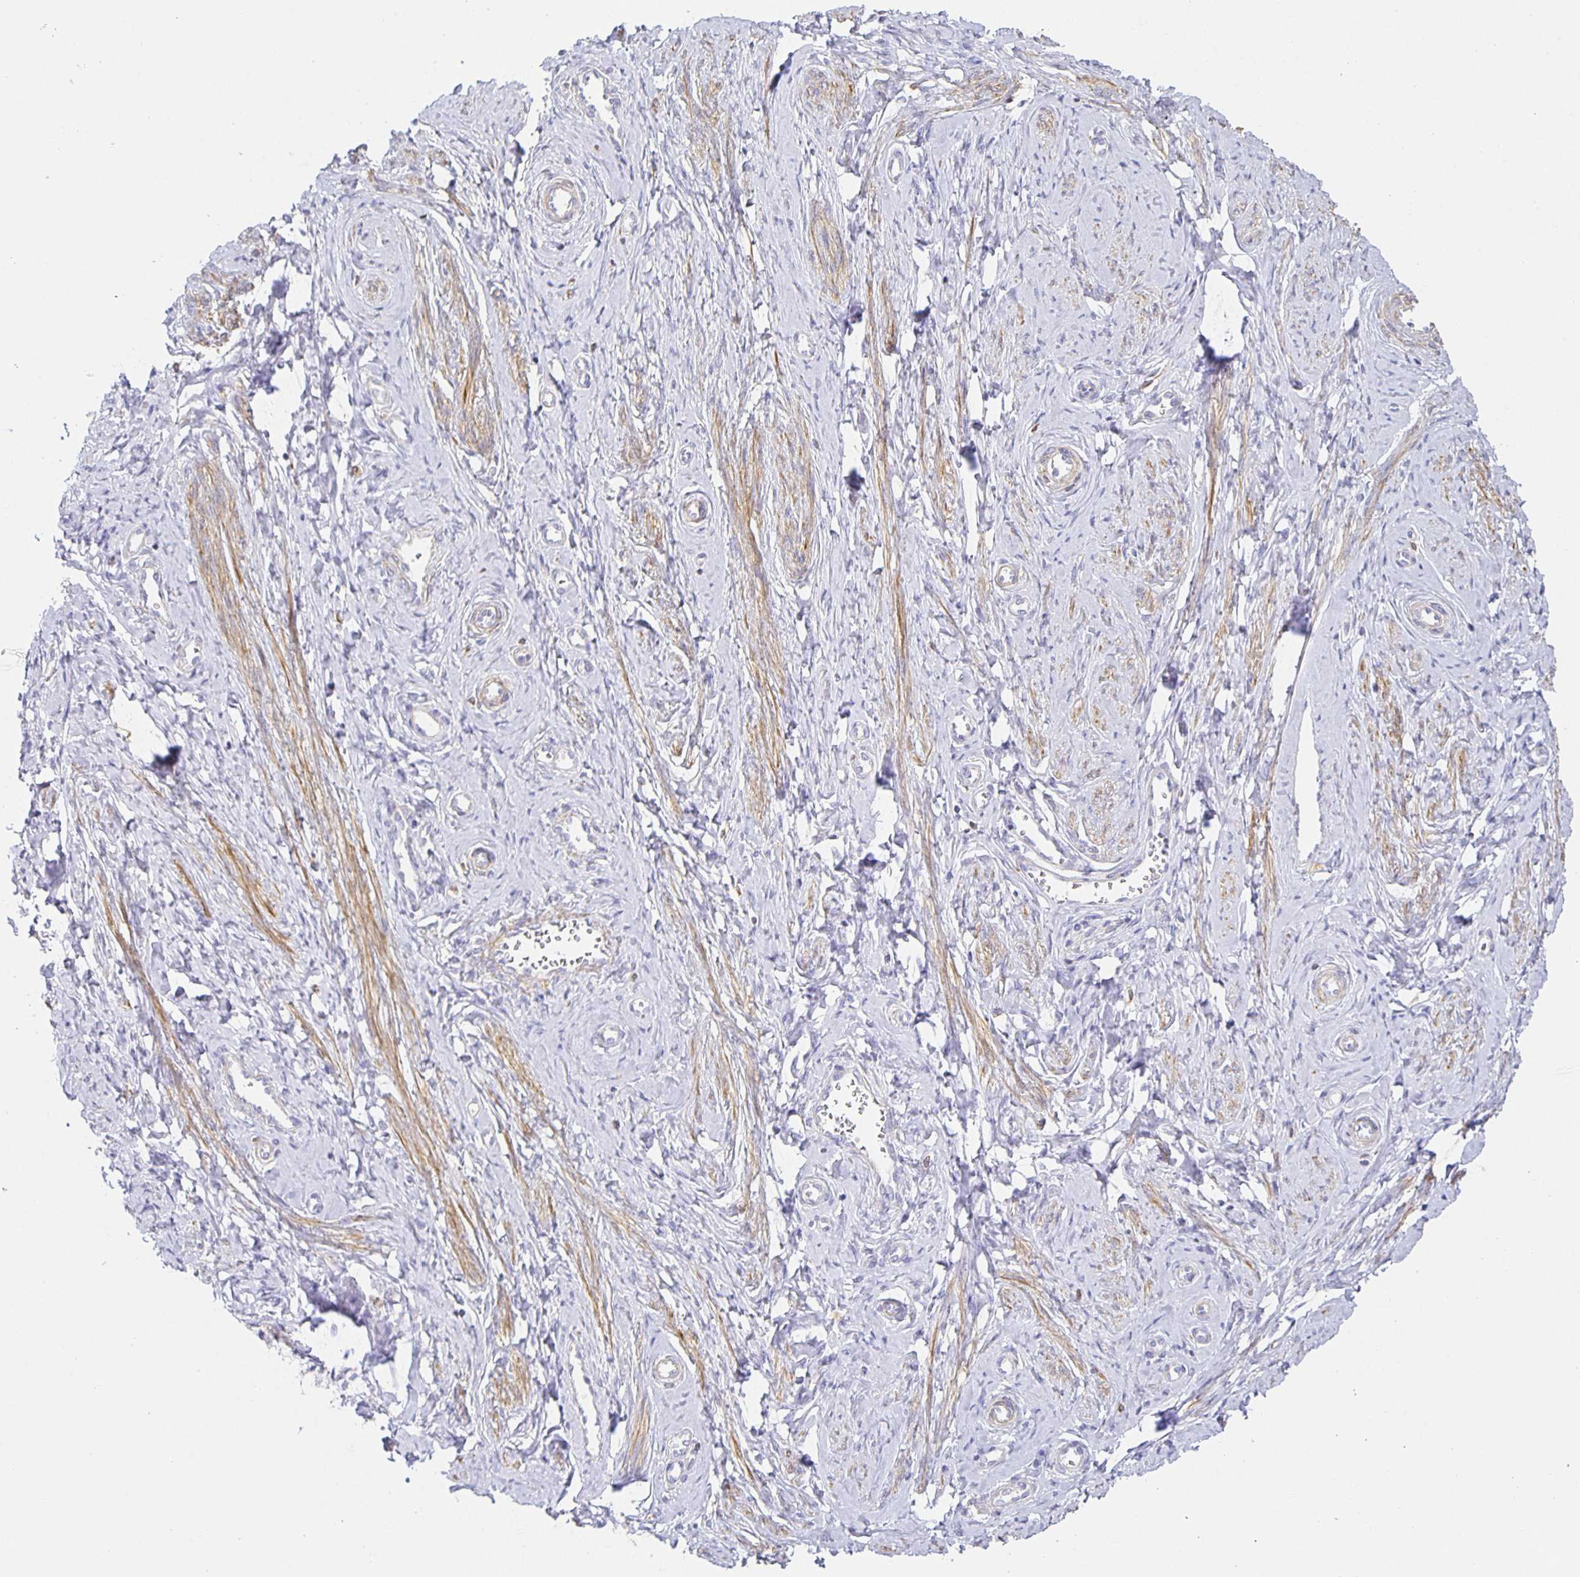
{"staining": {"intensity": "weak", "quantity": "25%-75%", "location": "cytoplasmic/membranous"}, "tissue": "cervix", "cell_type": "Glandular cells", "image_type": "normal", "snomed": [{"axis": "morphology", "description": "Normal tissue, NOS"}, {"axis": "topography", "description": "Cervix"}], "caption": "IHC (DAB) staining of unremarkable cervix reveals weak cytoplasmic/membranous protein positivity in about 25%-75% of glandular cells.", "gene": "FLRT3", "patient": {"sex": "female", "age": 24}}